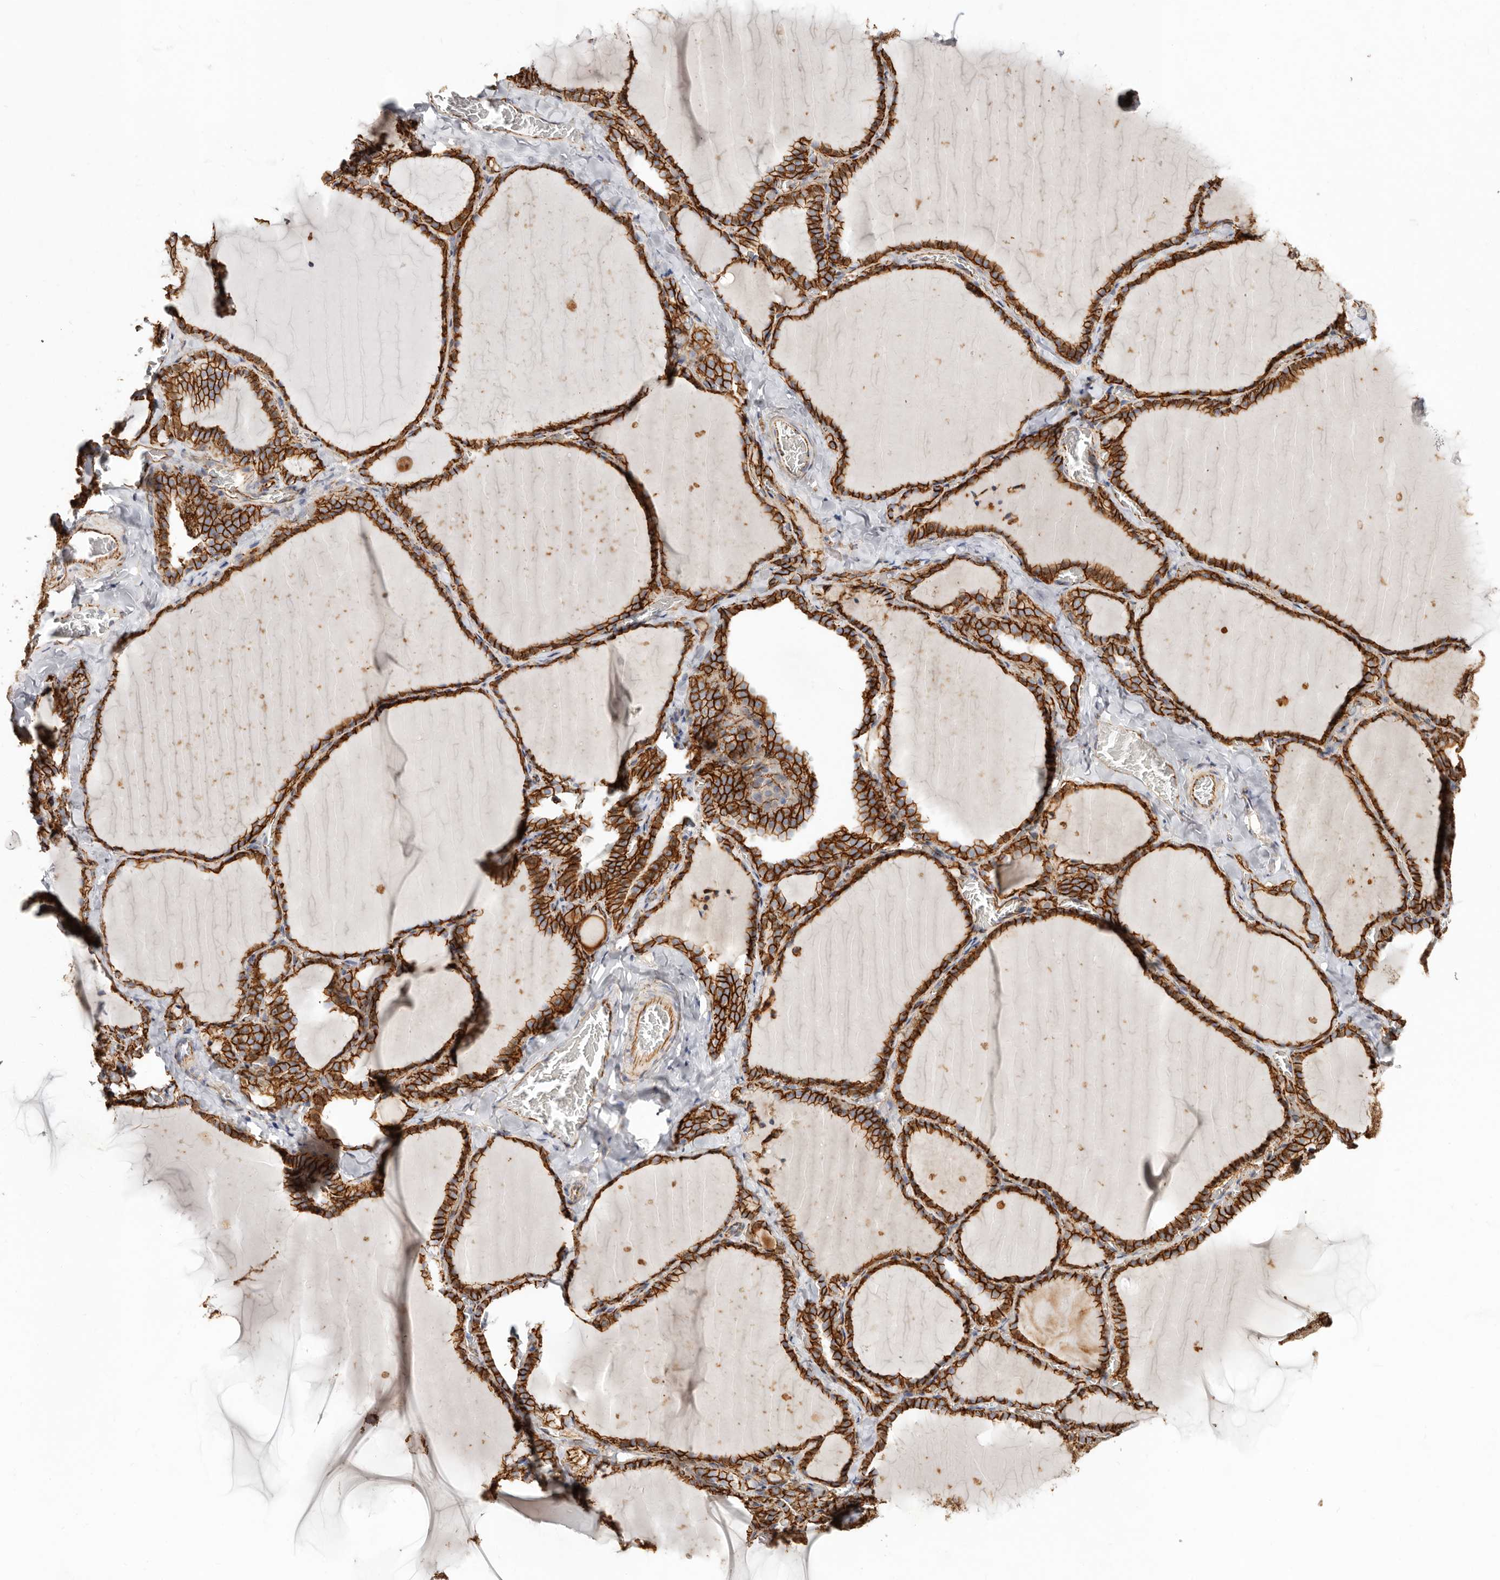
{"staining": {"intensity": "strong", "quantity": ">75%", "location": "cytoplasmic/membranous"}, "tissue": "thyroid gland", "cell_type": "Glandular cells", "image_type": "normal", "snomed": [{"axis": "morphology", "description": "Normal tissue, NOS"}, {"axis": "topography", "description": "Thyroid gland"}], "caption": "Thyroid gland stained with DAB immunohistochemistry (IHC) exhibits high levels of strong cytoplasmic/membranous expression in about >75% of glandular cells.", "gene": "CTNNB1", "patient": {"sex": "female", "age": 22}}